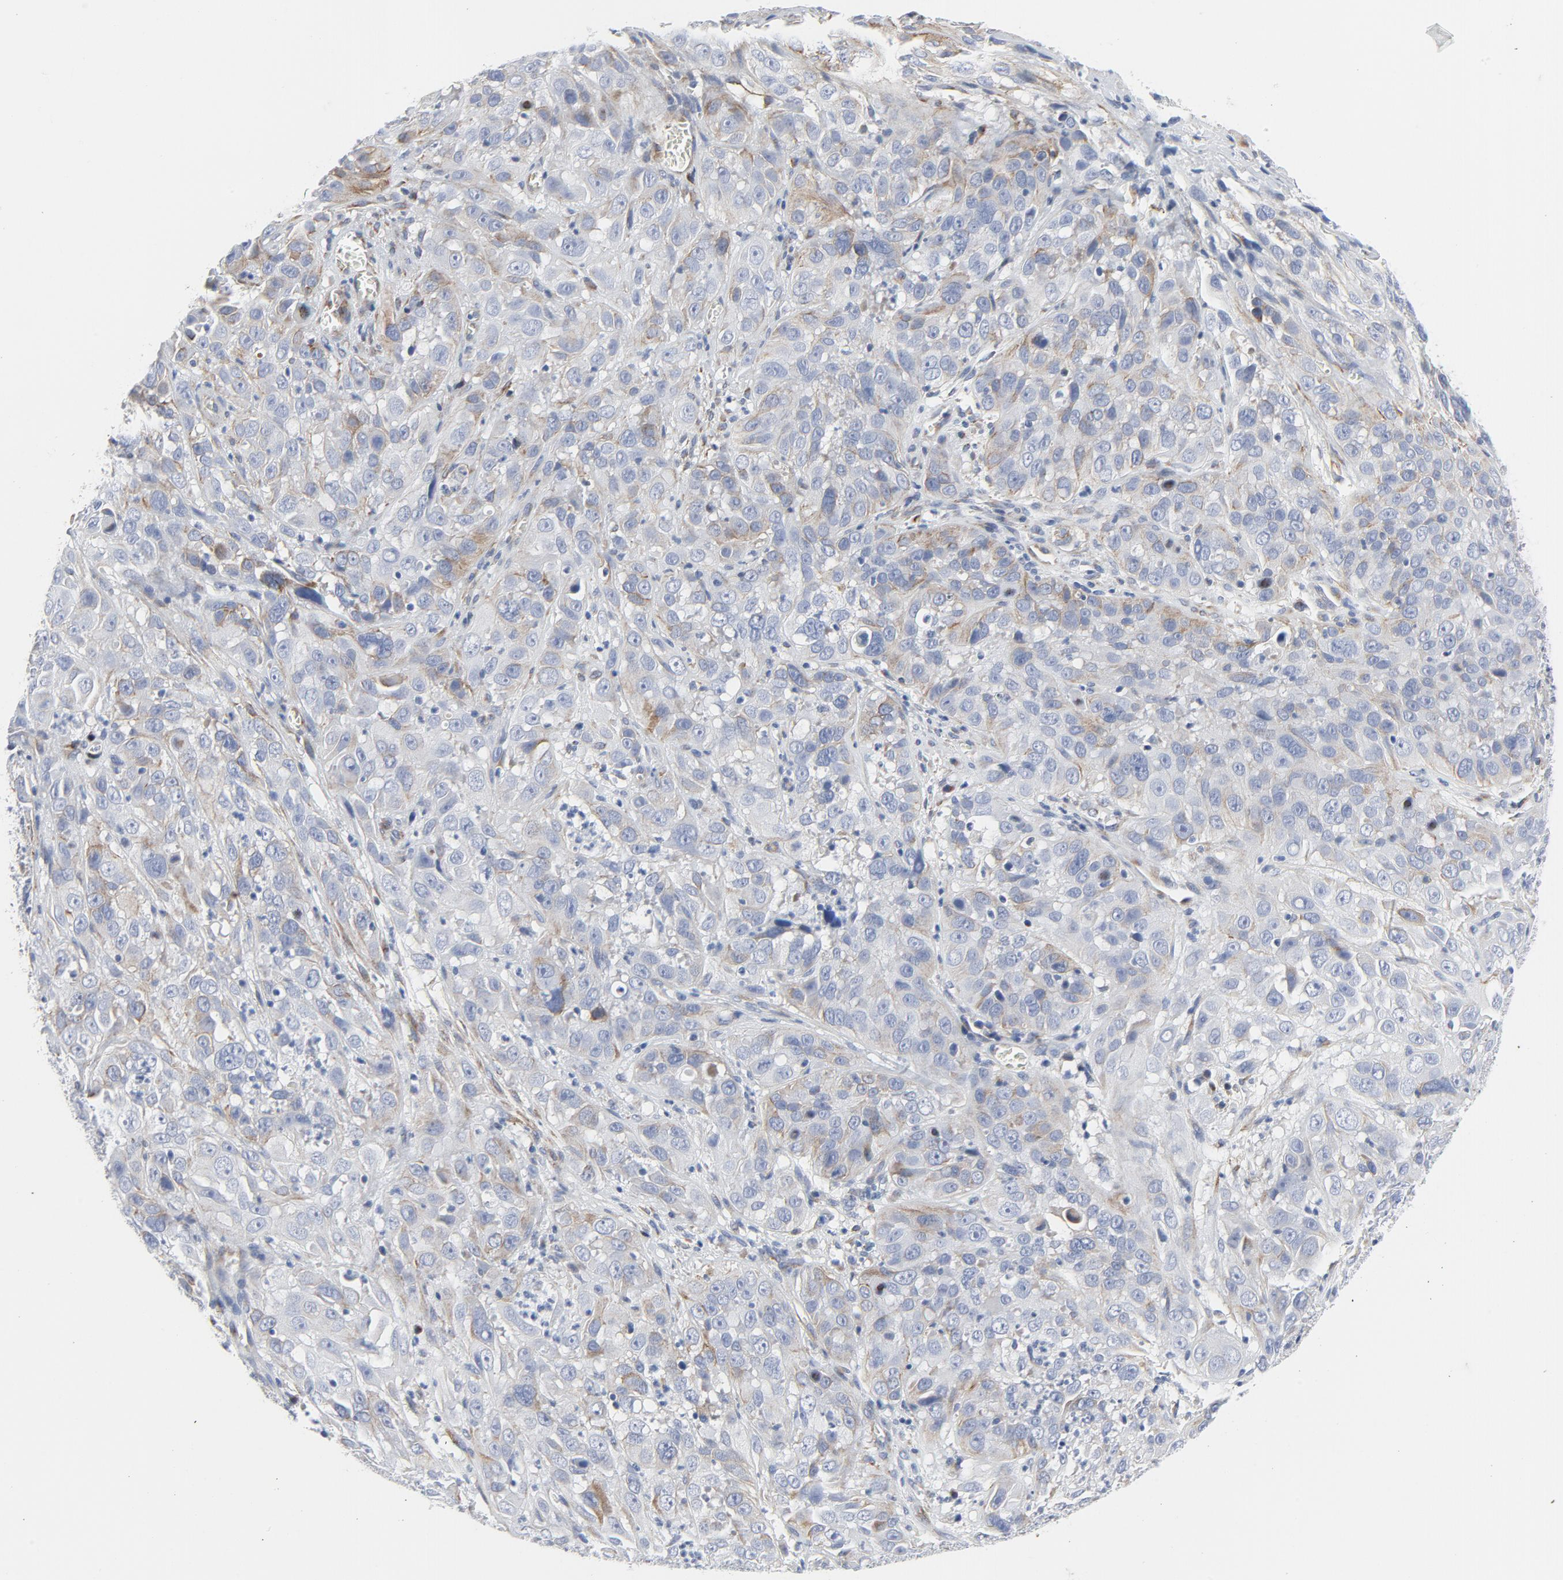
{"staining": {"intensity": "weak", "quantity": "25%-75%", "location": "cytoplasmic/membranous"}, "tissue": "cervical cancer", "cell_type": "Tumor cells", "image_type": "cancer", "snomed": [{"axis": "morphology", "description": "Squamous cell carcinoma, NOS"}, {"axis": "topography", "description": "Cervix"}], "caption": "Immunohistochemistry (IHC) staining of cervical squamous cell carcinoma, which exhibits low levels of weak cytoplasmic/membranous expression in about 25%-75% of tumor cells indicating weak cytoplasmic/membranous protein positivity. The staining was performed using DAB (3,3'-diaminobenzidine) (brown) for protein detection and nuclei were counterstained in hematoxylin (blue).", "gene": "TUBB1", "patient": {"sex": "female", "age": 32}}